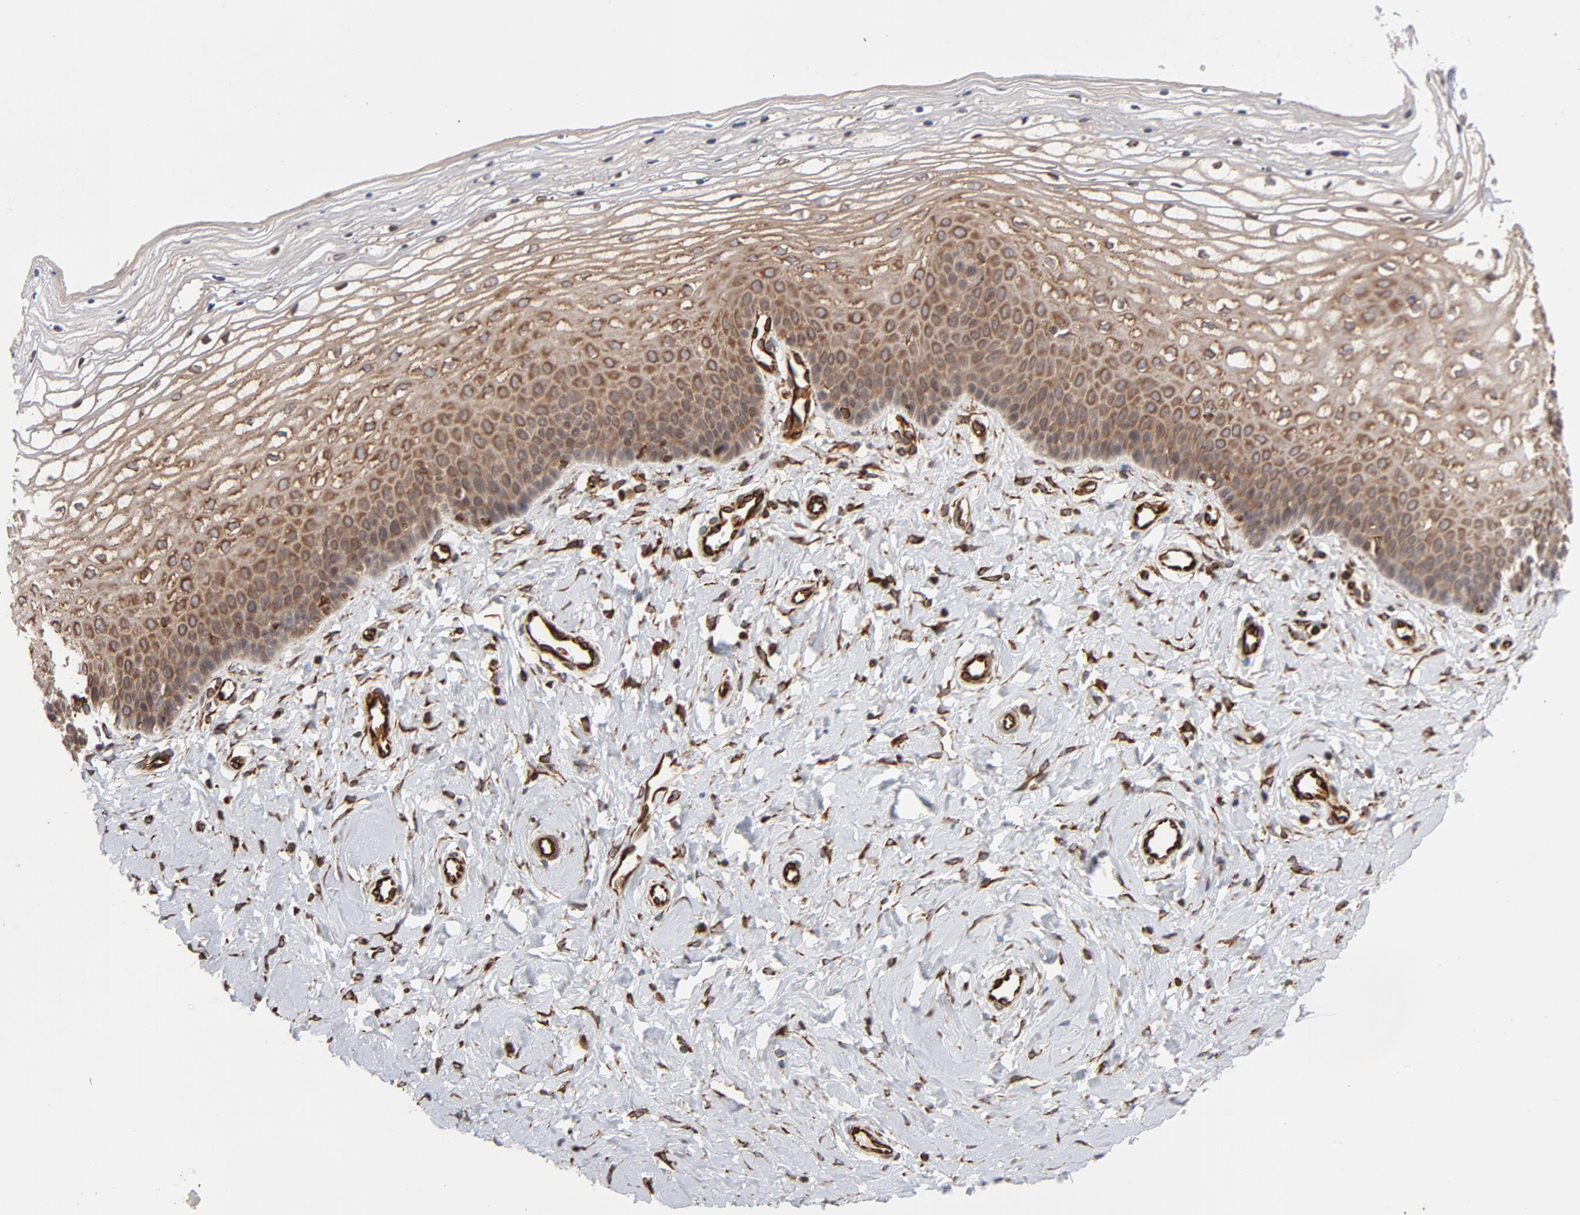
{"staining": {"intensity": "weak", "quantity": ">75%", "location": "cytoplasmic/membranous"}, "tissue": "vagina", "cell_type": "Squamous epithelial cells", "image_type": "normal", "snomed": [{"axis": "morphology", "description": "Normal tissue, NOS"}, {"axis": "topography", "description": "Vagina"}], "caption": "The photomicrograph shows a brown stain indicating the presence of a protein in the cytoplasmic/membranous of squamous epithelial cells in vagina.", "gene": "DNAAF2", "patient": {"sex": "female", "age": 68}}